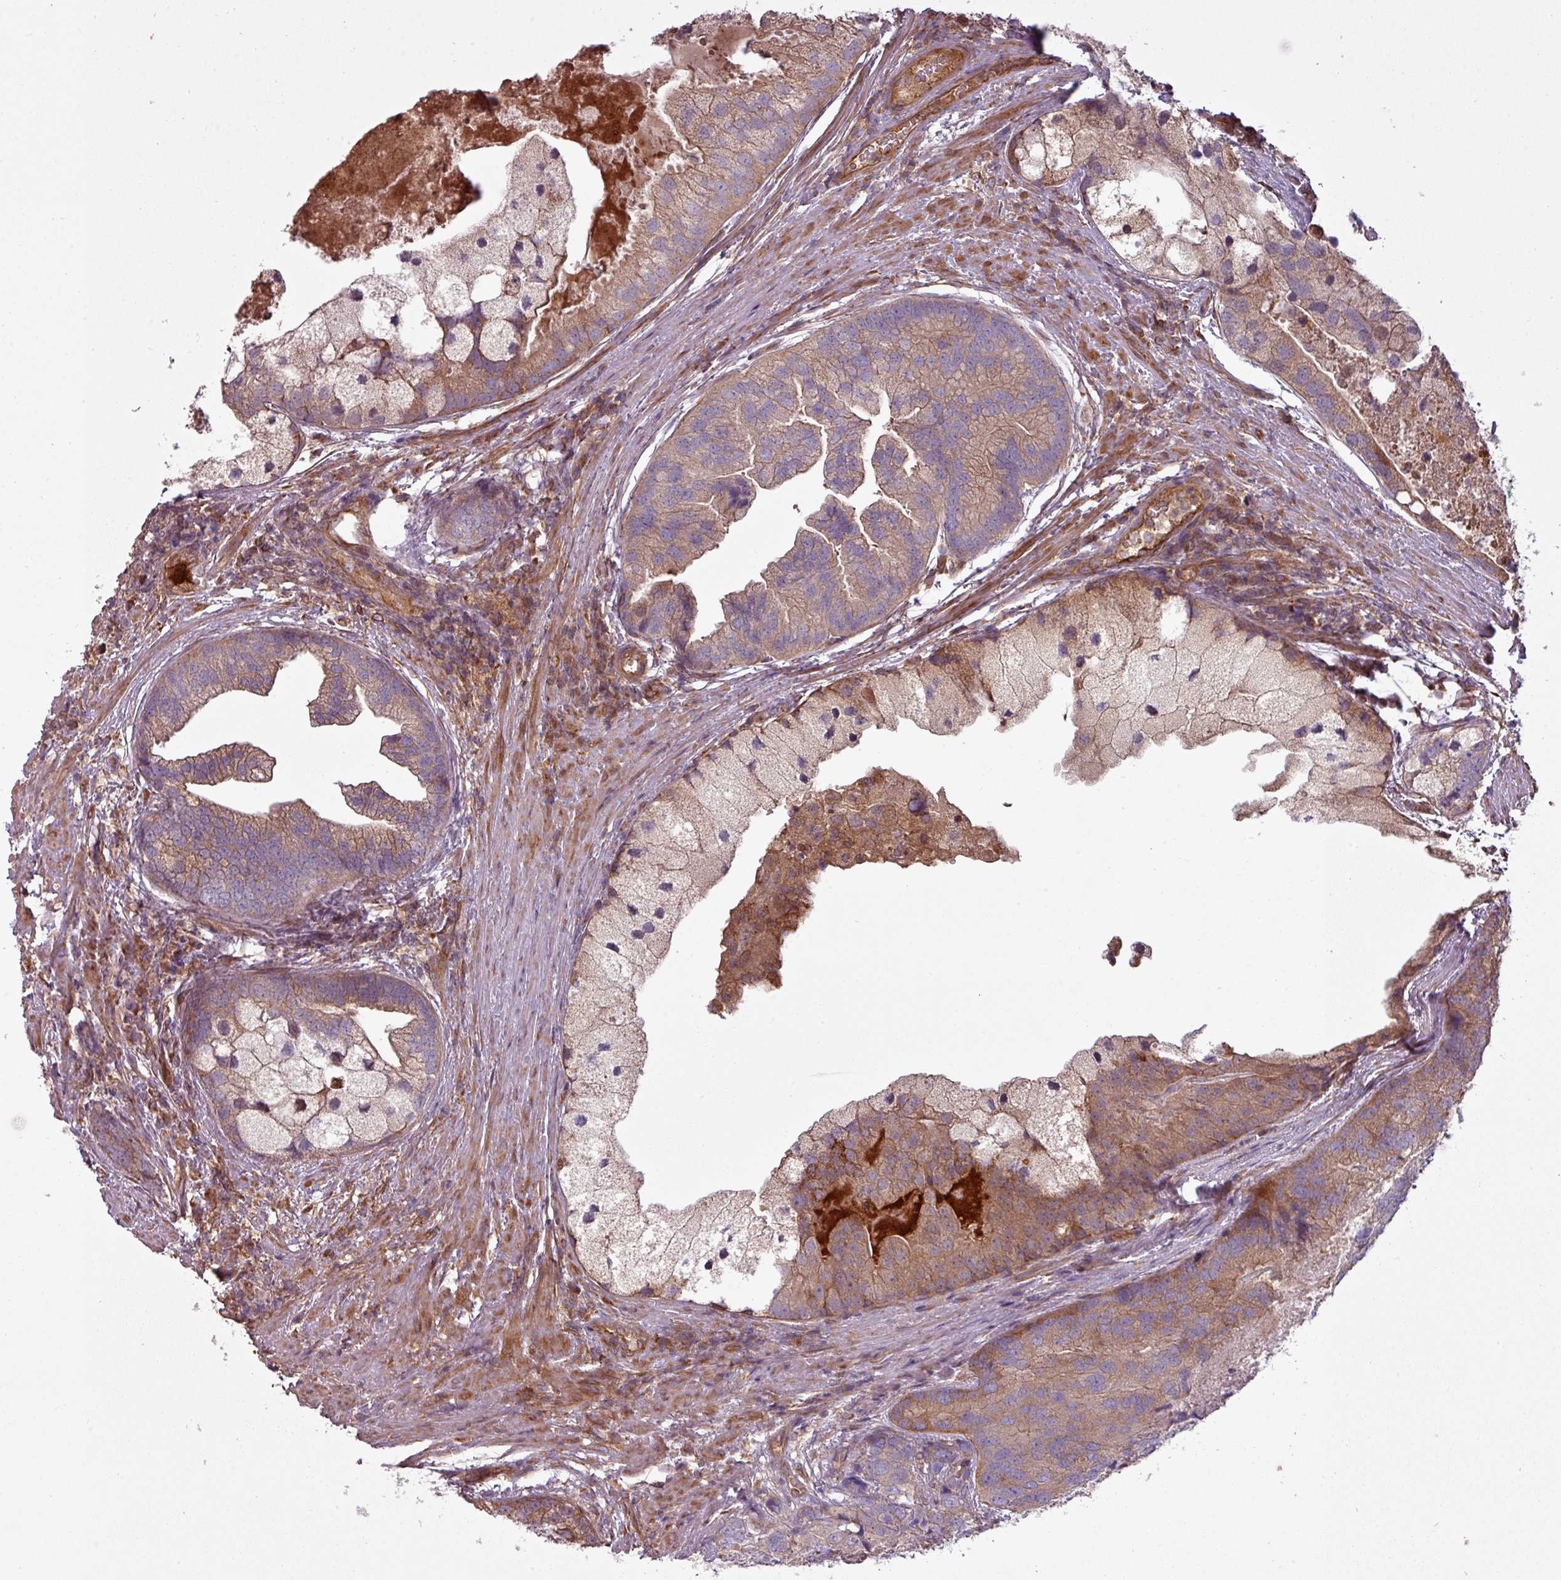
{"staining": {"intensity": "weak", "quantity": "25%-75%", "location": "cytoplasmic/membranous"}, "tissue": "prostate cancer", "cell_type": "Tumor cells", "image_type": "cancer", "snomed": [{"axis": "morphology", "description": "Adenocarcinoma, High grade"}, {"axis": "topography", "description": "Prostate"}], "caption": "Approximately 25%-75% of tumor cells in human prostate cancer reveal weak cytoplasmic/membranous protein expression as visualized by brown immunohistochemical staining.", "gene": "SNRNP25", "patient": {"sex": "male", "age": 62}}